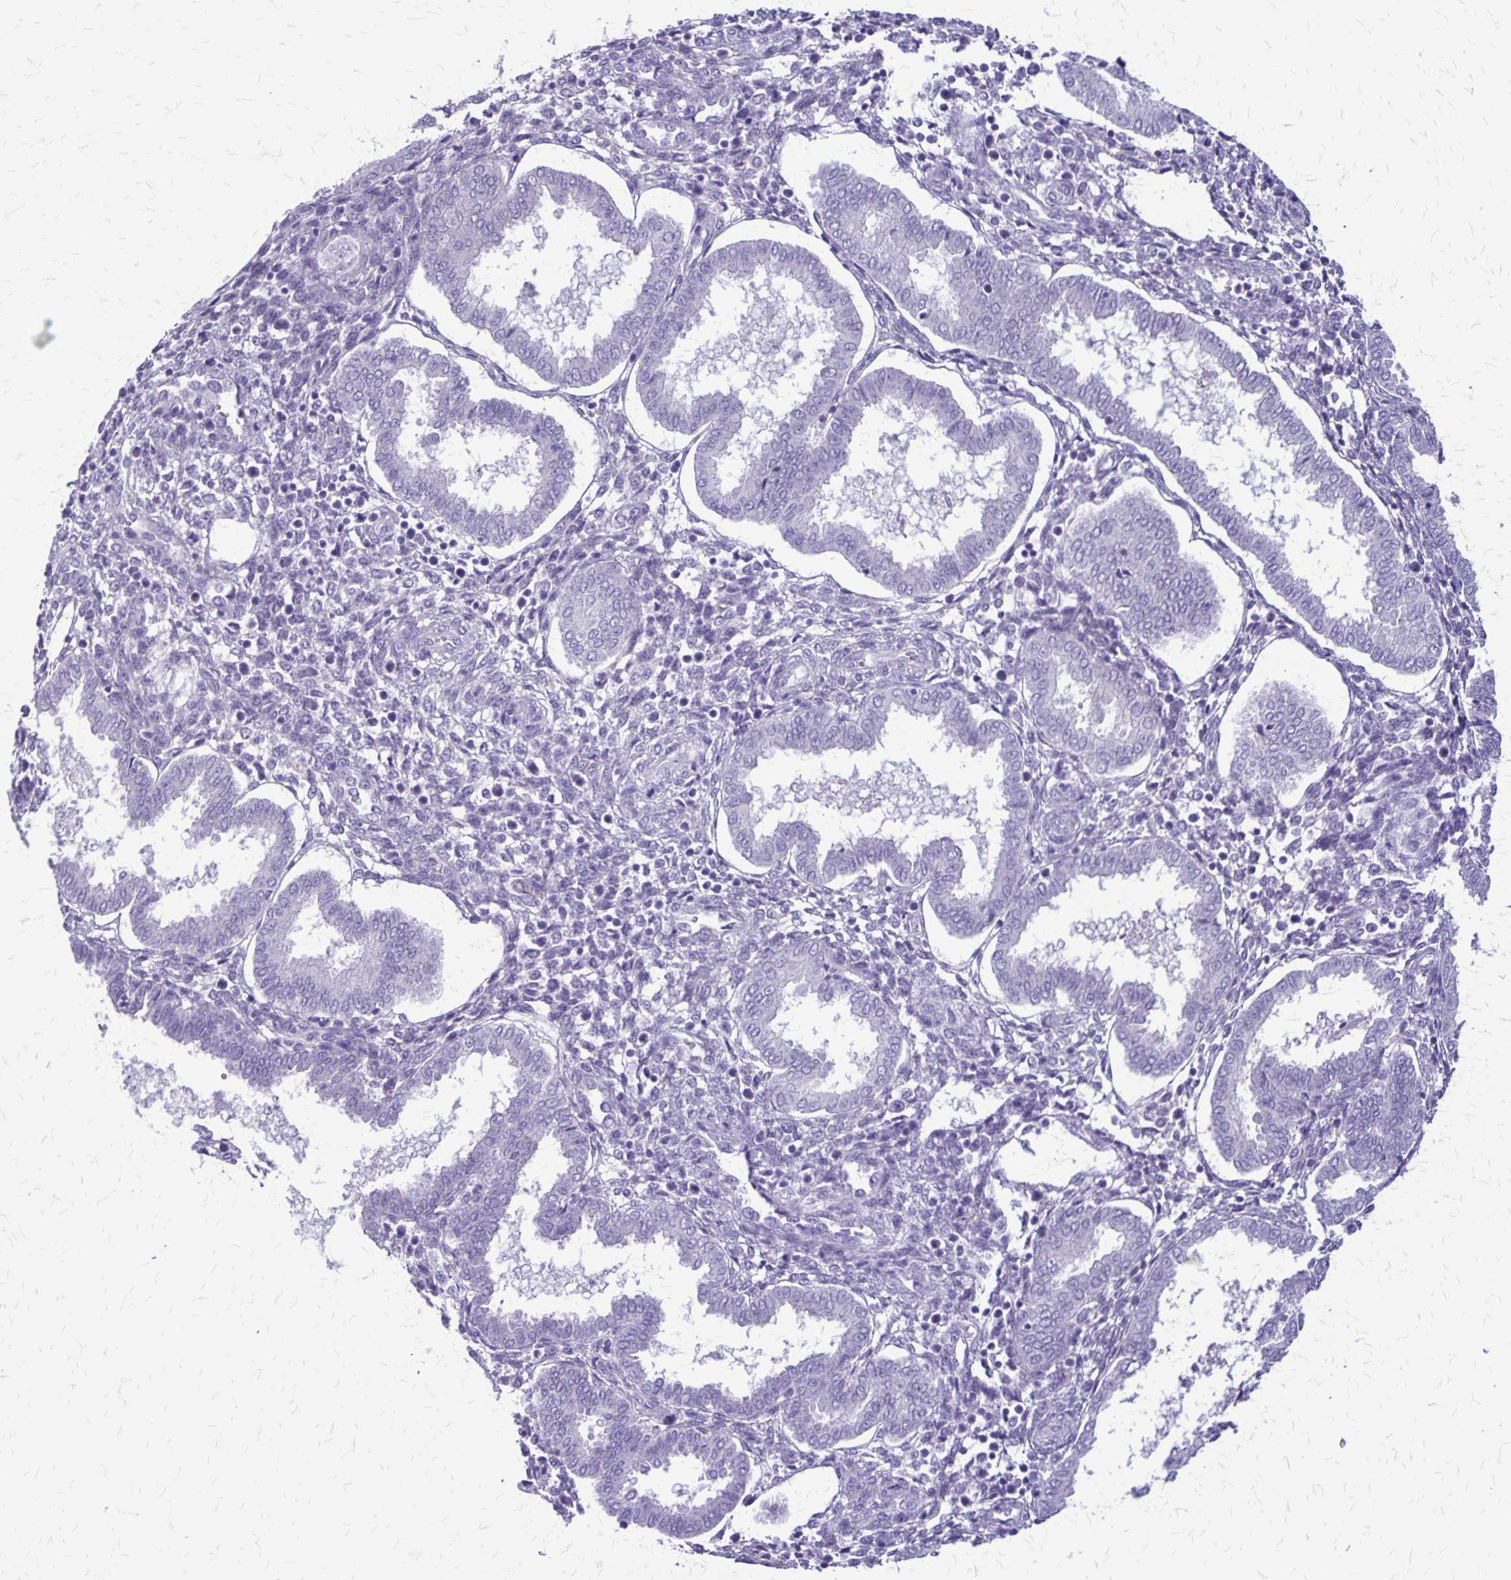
{"staining": {"intensity": "negative", "quantity": "none", "location": "none"}, "tissue": "endometrium", "cell_type": "Cells in endometrial stroma", "image_type": "normal", "snomed": [{"axis": "morphology", "description": "Normal tissue, NOS"}, {"axis": "topography", "description": "Endometrium"}], "caption": "IHC of unremarkable endometrium exhibits no staining in cells in endometrial stroma.", "gene": "PLXNB3", "patient": {"sex": "female", "age": 24}}